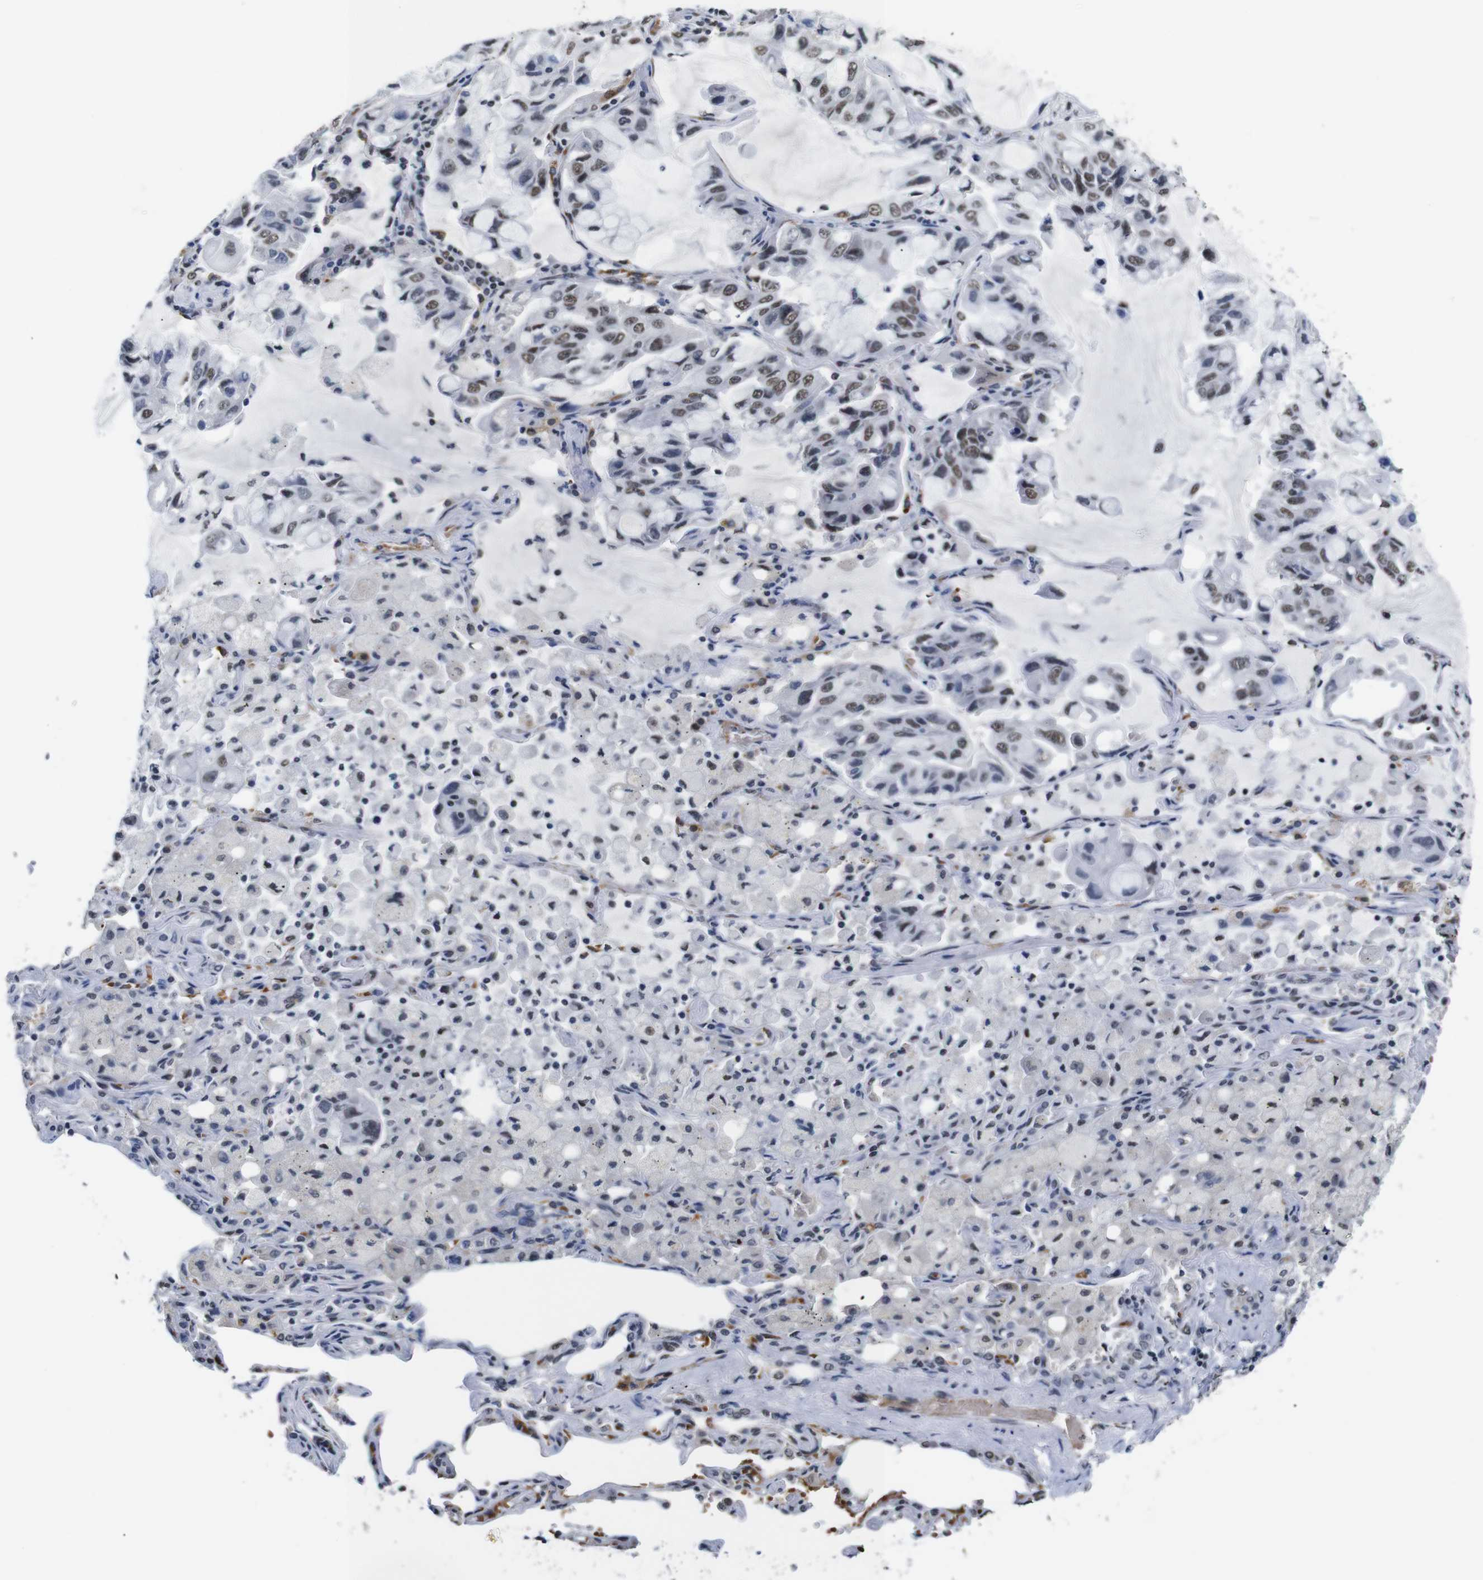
{"staining": {"intensity": "moderate", "quantity": "25%-75%", "location": "nuclear"}, "tissue": "lung cancer", "cell_type": "Tumor cells", "image_type": "cancer", "snomed": [{"axis": "morphology", "description": "Adenocarcinoma, NOS"}, {"axis": "topography", "description": "Lung"}], "caption": "Adenocarcinoma (lung) tissue reveals moderate nuclear expression in approximately 25%-75% of tumor cells, visualized by immunohistochemistry.", "gene": "ILDR2", "patient": {"sex": "male", "age": 64}}